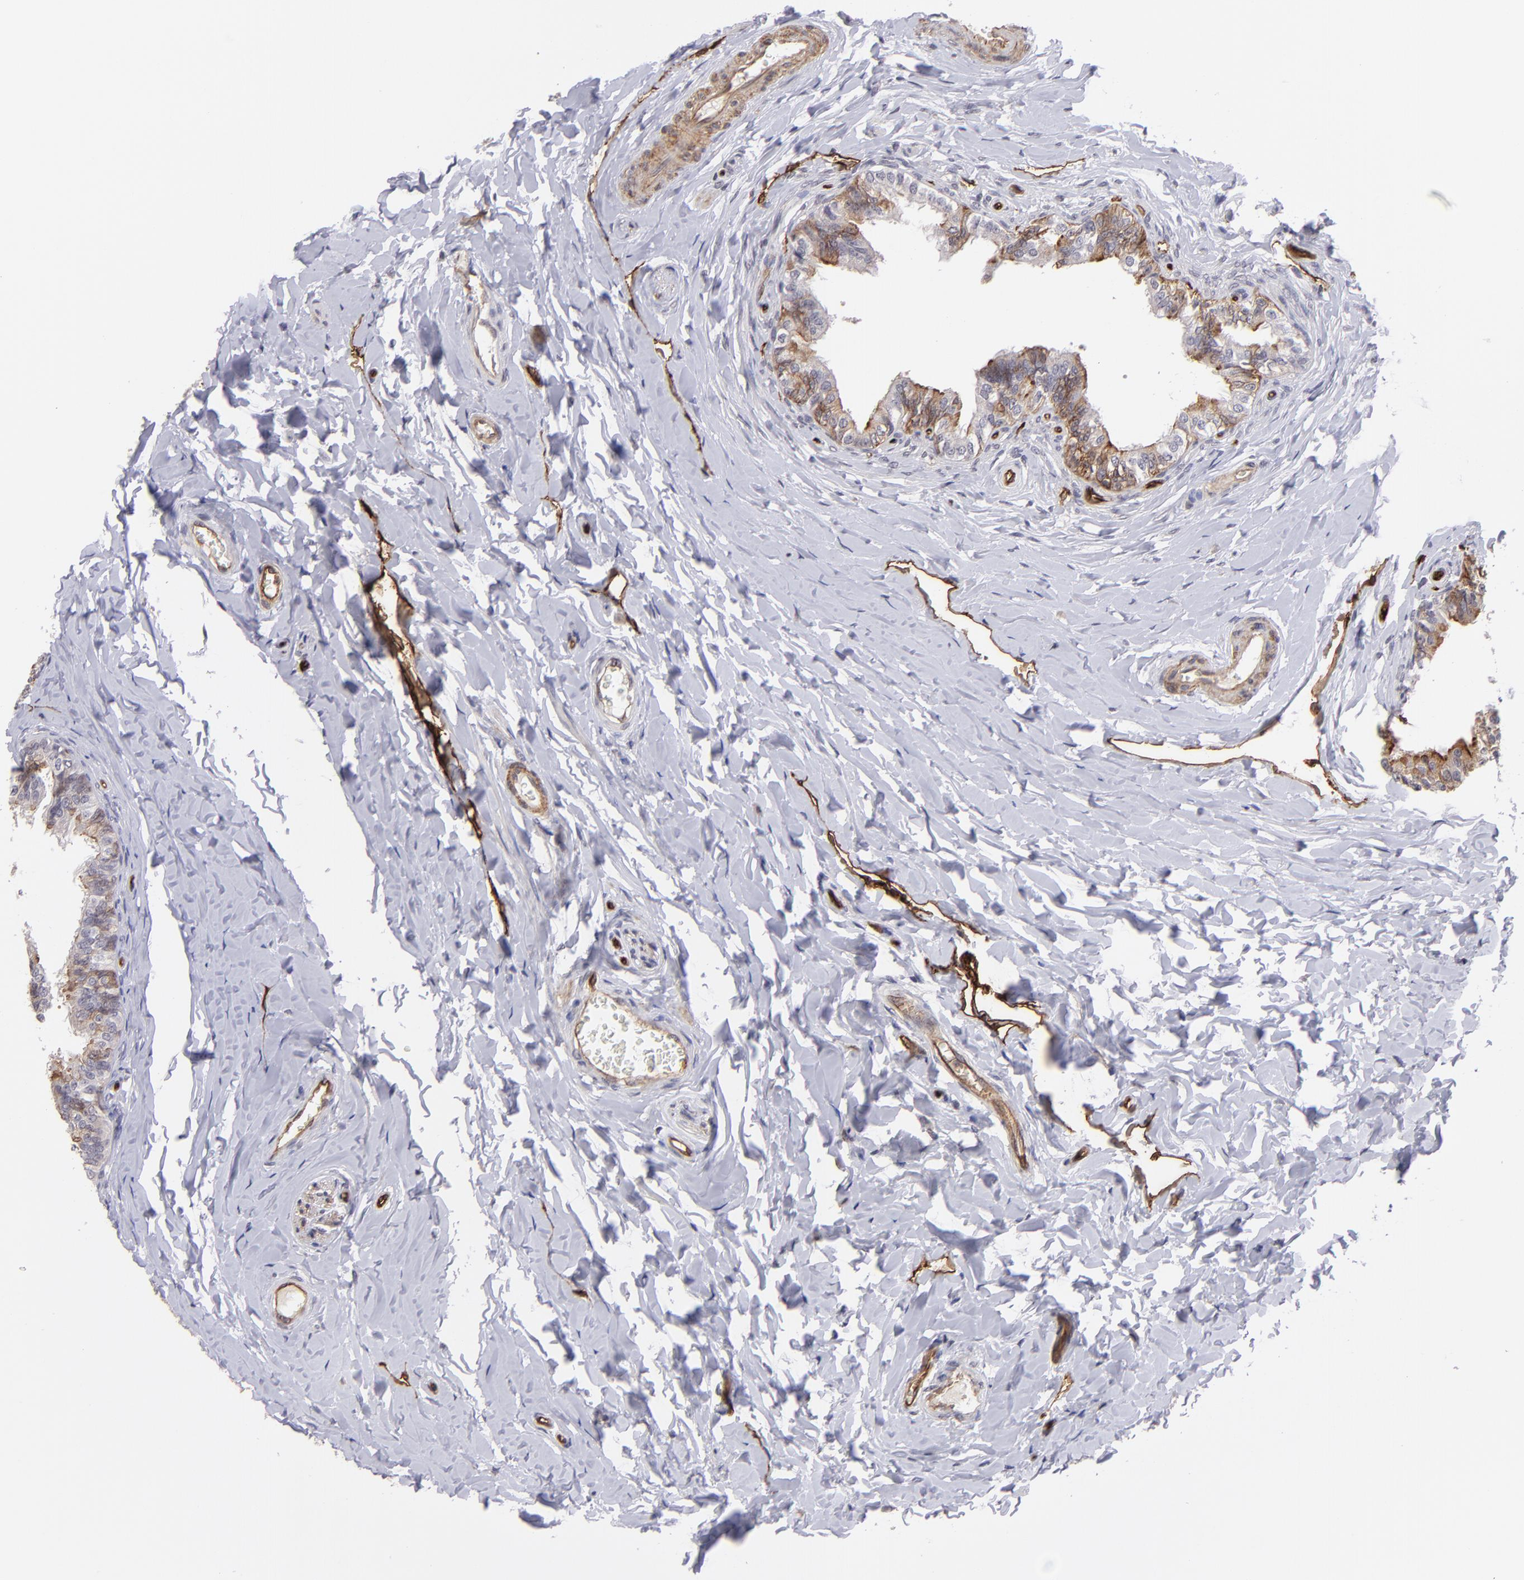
{"staining": {"intensity": "weak", "quantity": ">75%", "location": "cytoplasmic/membranous"}, "tissue": "epididymis", "cell_type": "Glandular cells", "image_type": "normal", "snomed": [{"axis": "morphology", "description": "Normal tissue, NOS"}, {"axis": "topography", "description": "Soft tissue"}, {"axis": "topography", "description": "Epididymis"}], "caption": "DAB immunohistochemical staining of benign human epididymis demonstrates weak cytoplasmic/membranous protein staining in approximately >75% of glandular cells. The protein is stained brown, and the nuclei are stained in blue (DAB (3,3'-diaminobenzidine) IHC with brightfield microscopy, high magnification).", "gene": "DYSF", "patient": {"sex": "male", "age": 26}}